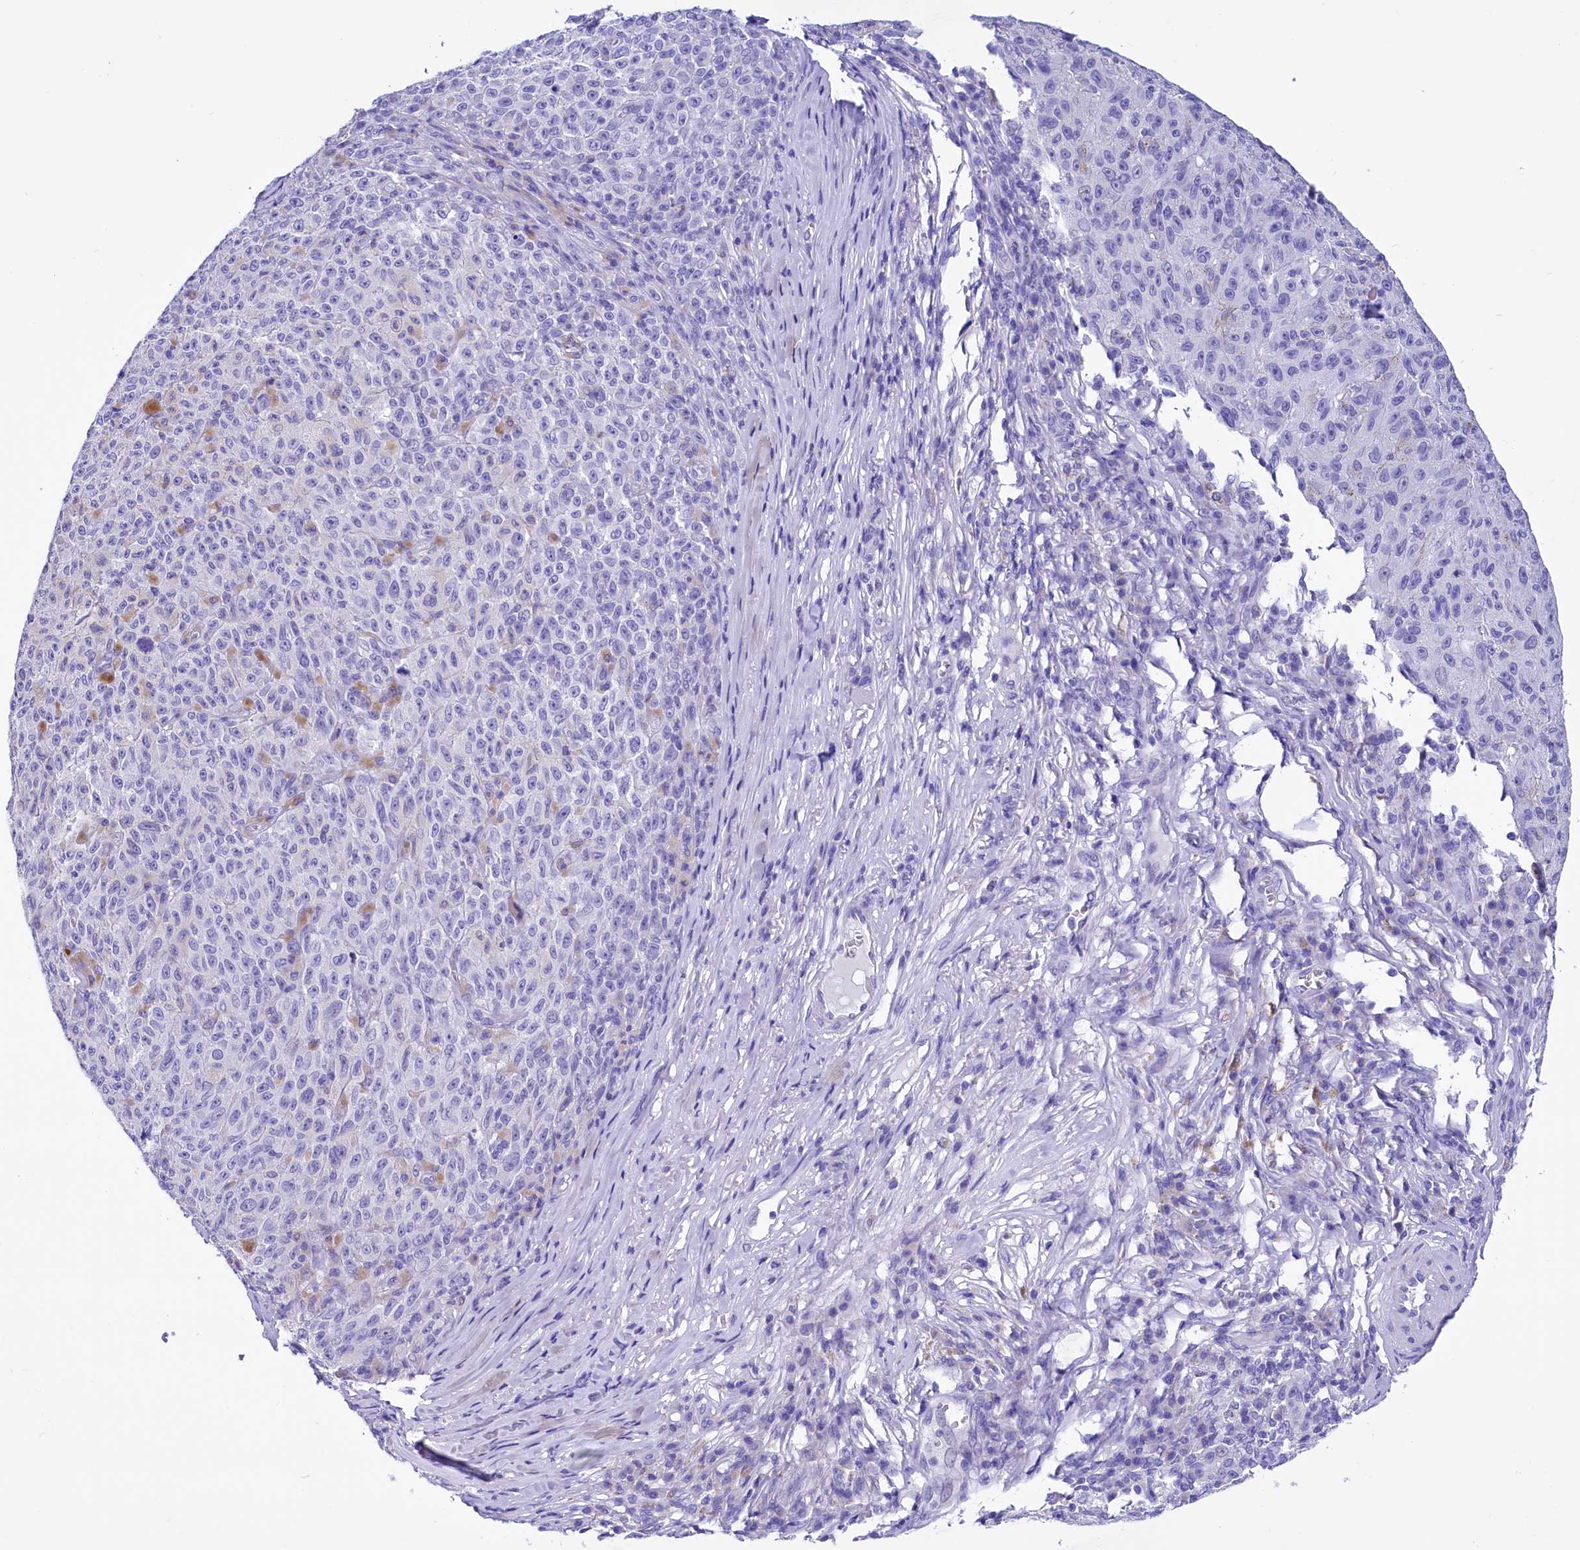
{"staining": {"intensity": "negative", "quantity": "none", "location": "none"}, "tissue": "melanoma", "cell_type": "Tumor cells", "image_type": "cancer", "snomed": [{"axis": "morphology", "description": "Malignant melanoma, NOS"}, {"axis": "topography", "description": "Skin"}], "caption": "This is a micrograph of immunohistochemistry staining of melanoma, which shows no expression in tumor cells.", "gene": "TTC36", "patient": {"sex": "female", "age": 82}}